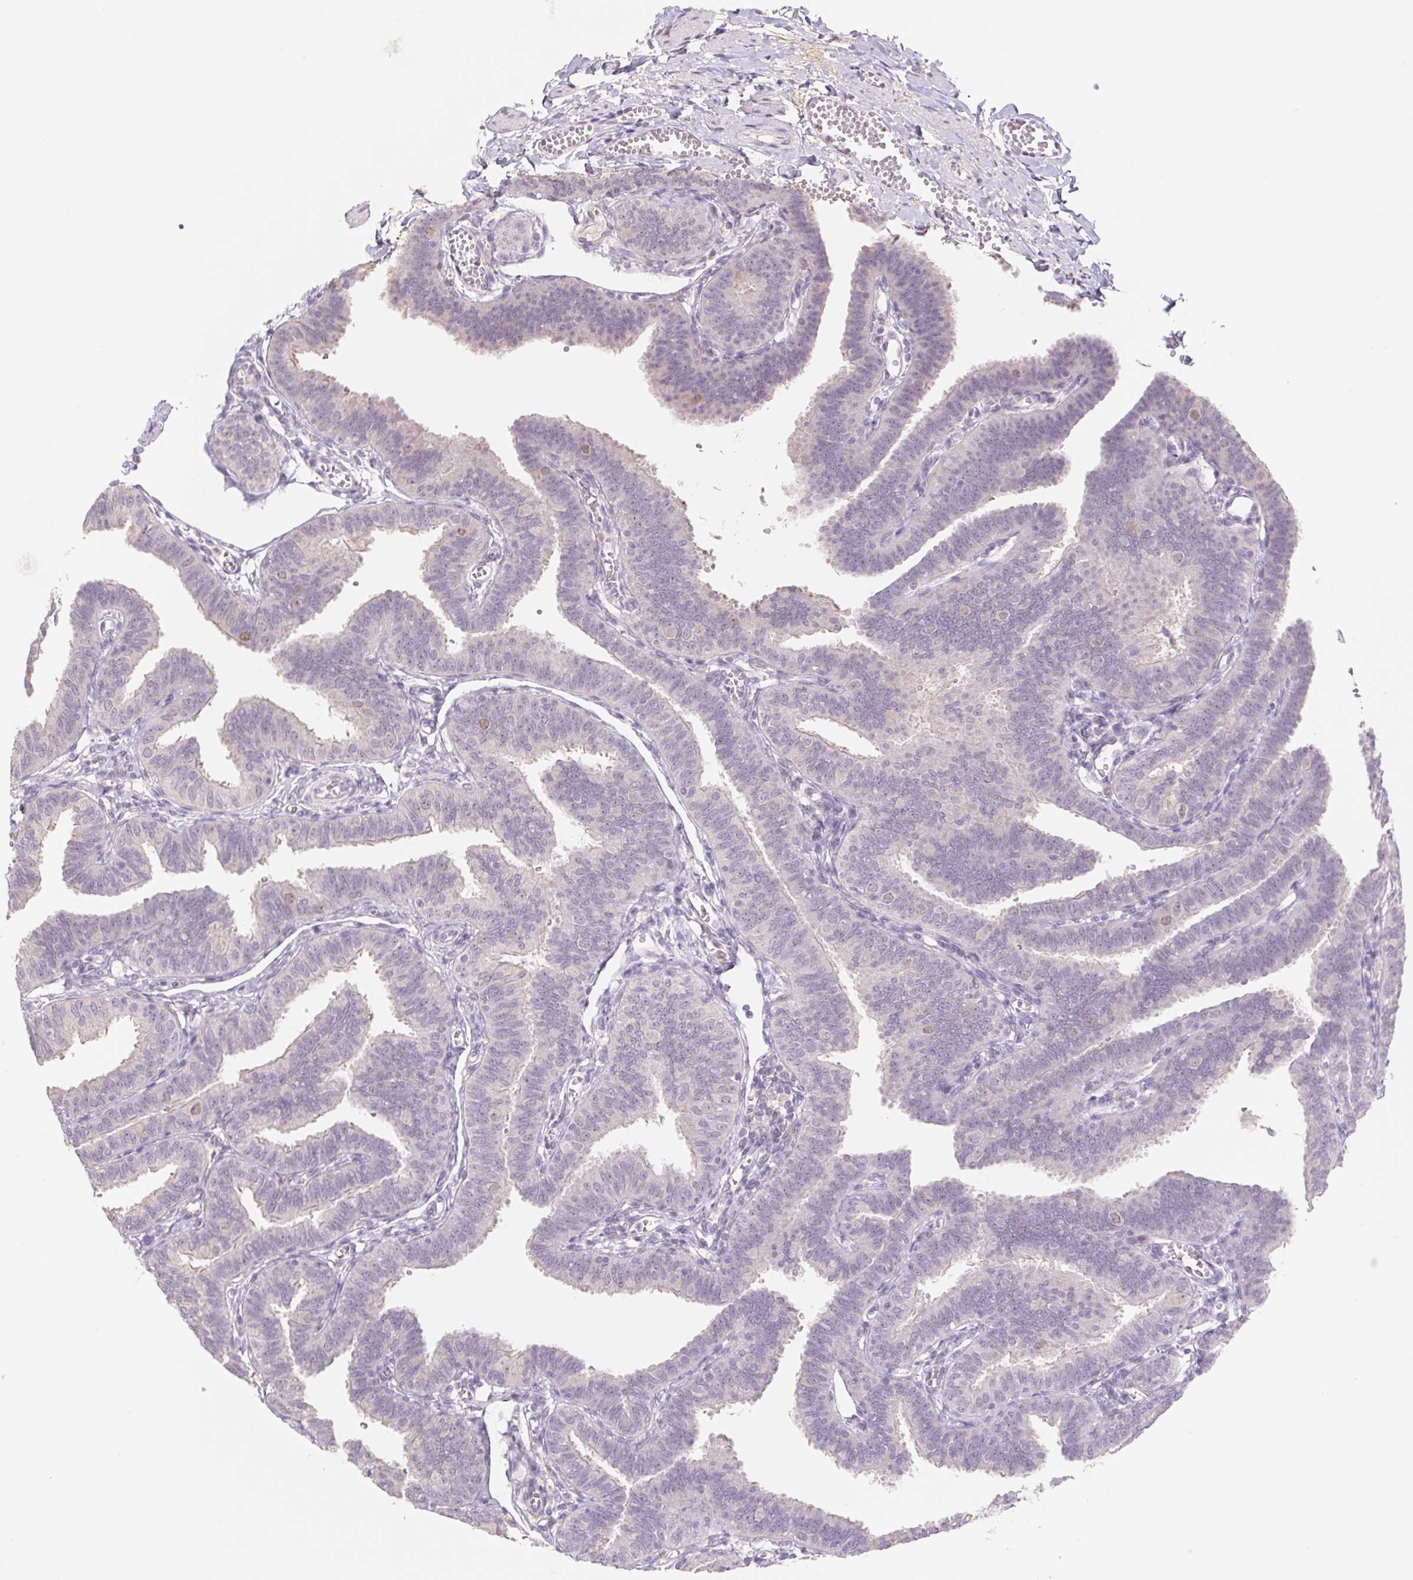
{"staining": {"intensity": "negative", "quantity": "none", "location": "none"}, "tissue": "fallopian tube", "cell_type": "Glandular cells", "image_type": "normal", "snomed": [{"axis": "morphology", "description": "Normal tissue, NOS"}, {"axis": "topography", "description": "Fallopian tube"}], "caption": "Immunohistochemistry image of benign fallopian tube stained for a protein (brown), which demonstrates no expression in glandular cells.", "gene": "PNMA8B", "patient": {"sex": "female", "age": 25}}